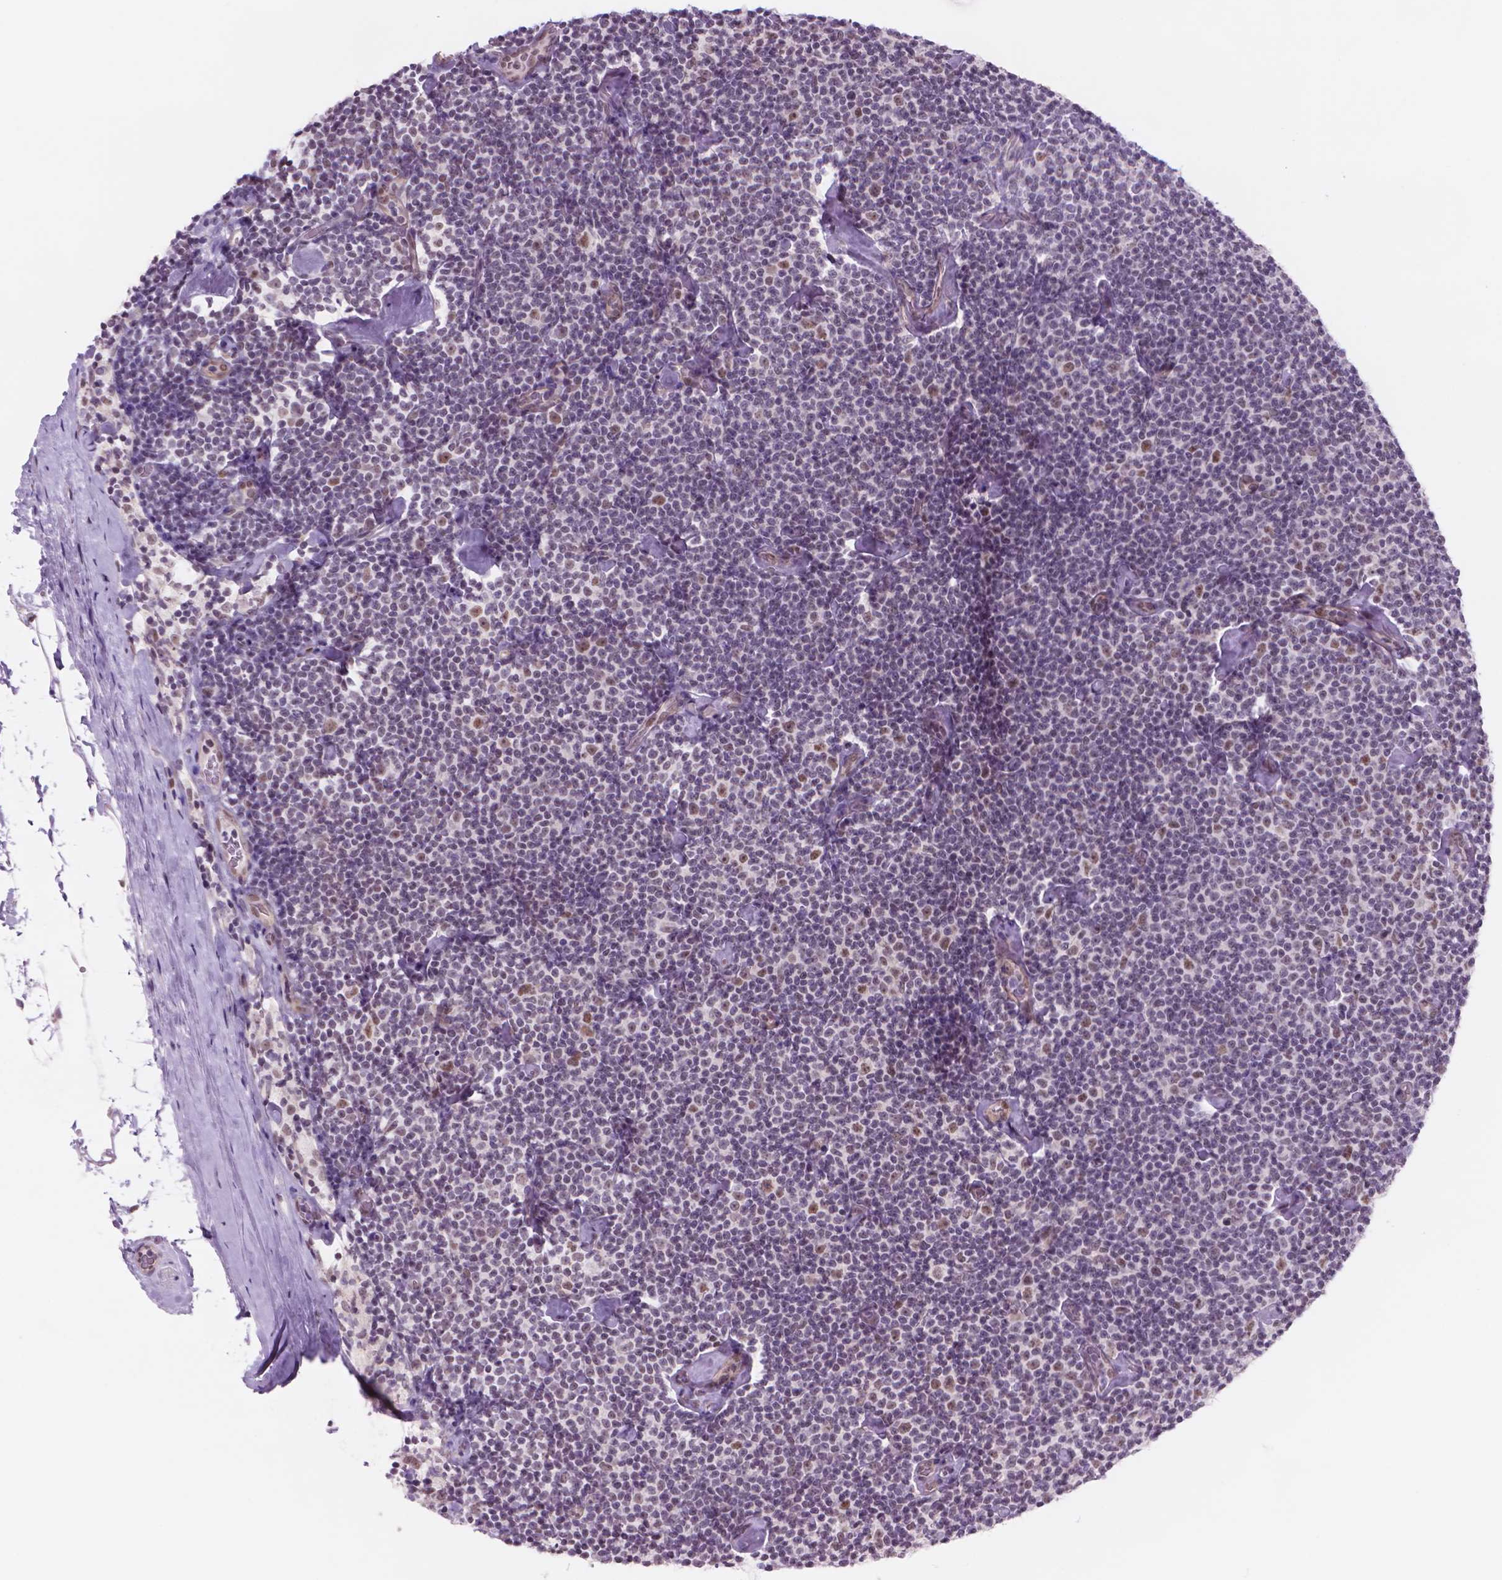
{"staining": {"intensity": "moderate", "quantity": "<25%", "location": "nuclear"}, "tissue": "lymphoma", "cell_type": "Tumor cells", "image_type": "cancer", "snomed": [{"axis": "morphology", "description": "Malignant lymphoma, non-Hodgkin's type, Low grade"}, {"axis": "topography", "description": "Lymph node"}], "caption": "This is a histology image of immunohistochemistry (IHC) staining of lymphoma, which shows moderate expression in the nuclear of tumor cells.", "gene": "POLR3D", "patient": {"sex": "male", "age": 81}}